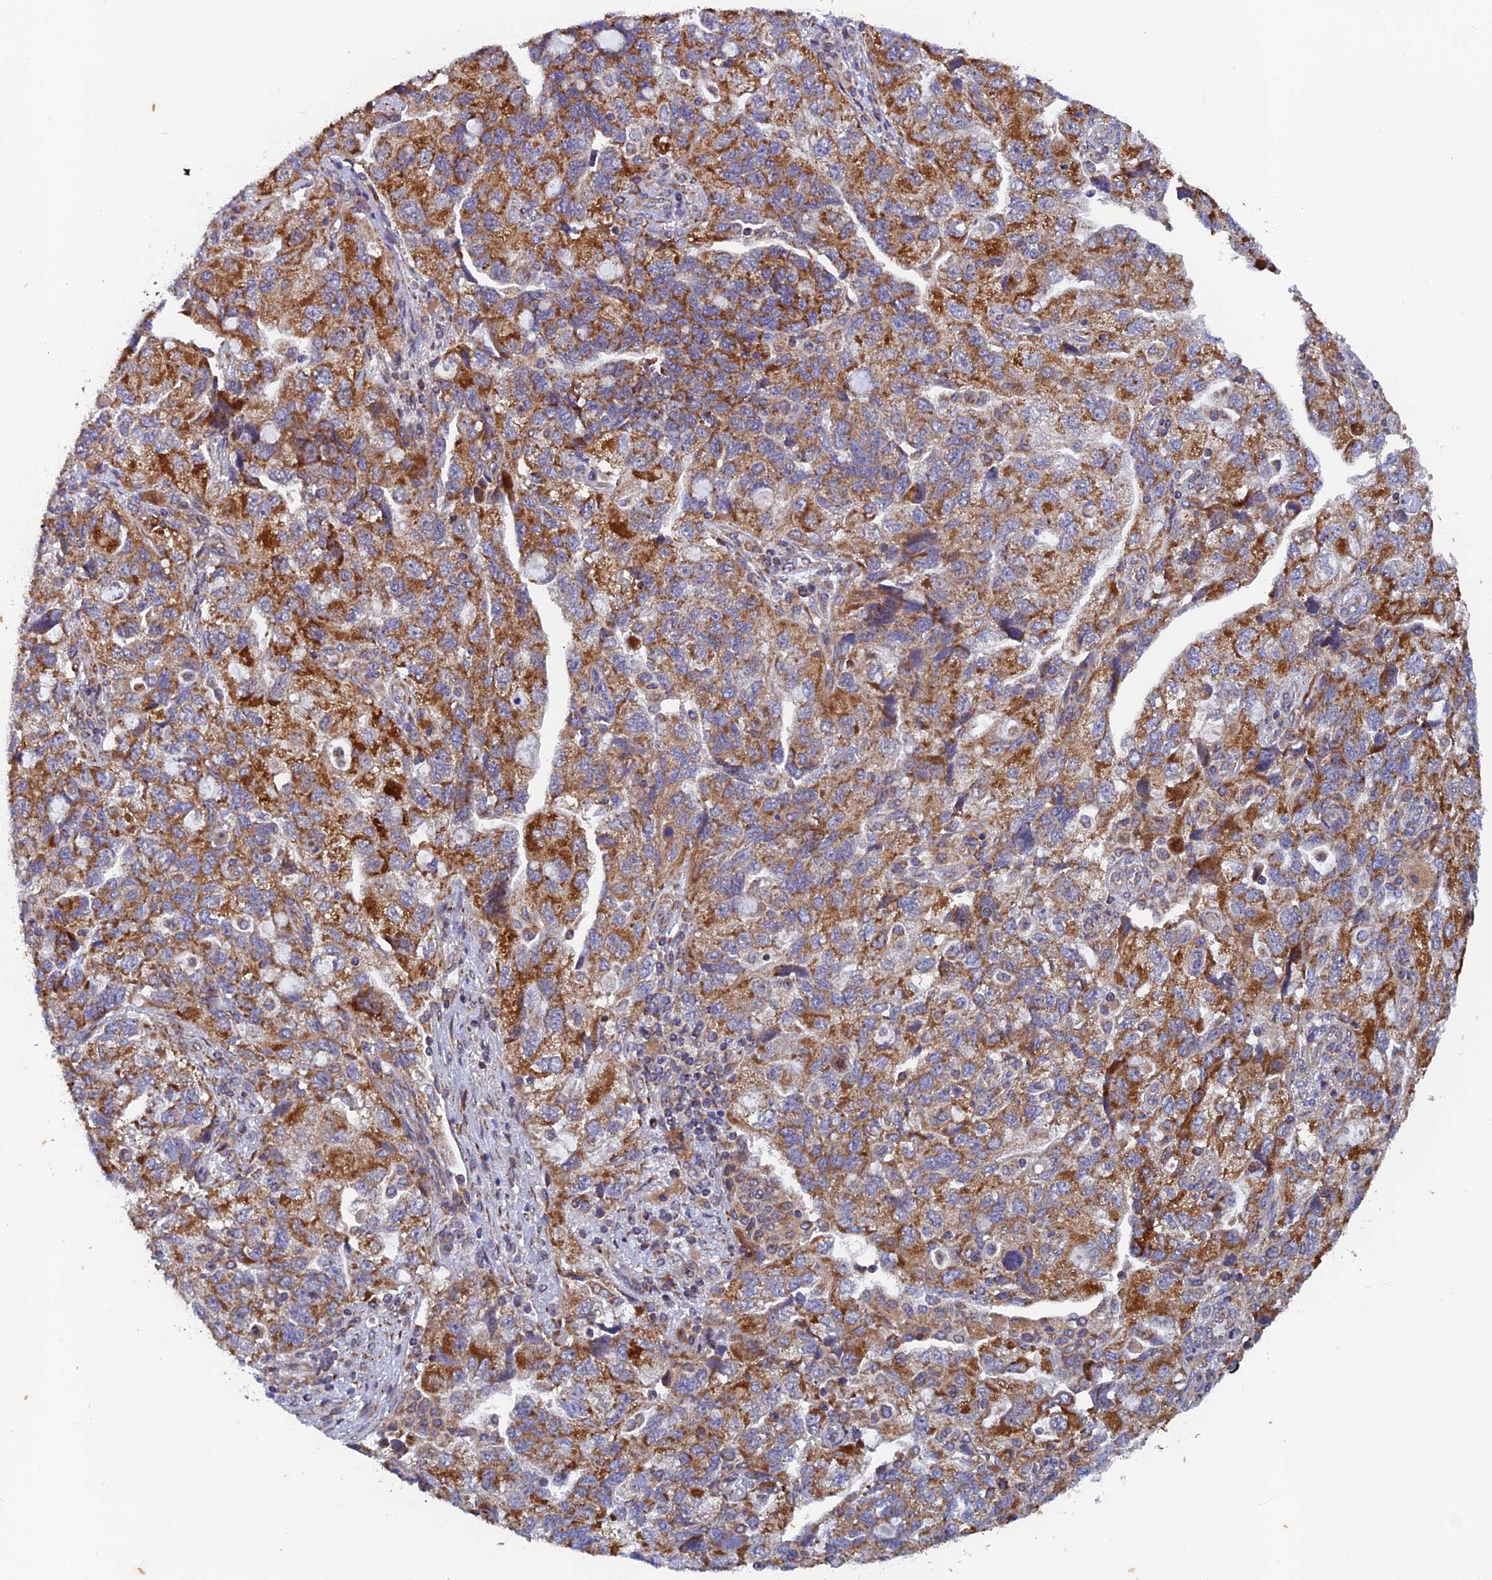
{"staining": {"intensity": "moderate", "quantity": ">75%", "location": "cytoplasmic/membranous"}, "tissue": "ovarian cancer", "cell_type": "Tumor cells", "image_type": "cancer", "snomed": [{"axis": "morphology", "description": "Carcinoma, NOS"}, {"axis": "morphology", "description": "Cystadenocarcinoma, serous, NOS"}, {"axis": "topography", "description": "Ovary"}], "caption": "Protein staining reveals moderate cytoplasmic/membranous expression in about >75% of tumor cells in ovarian cancer (carcinoma).", "gene": "AP4S1", "patient": {"sex": "female", "age": 69}}